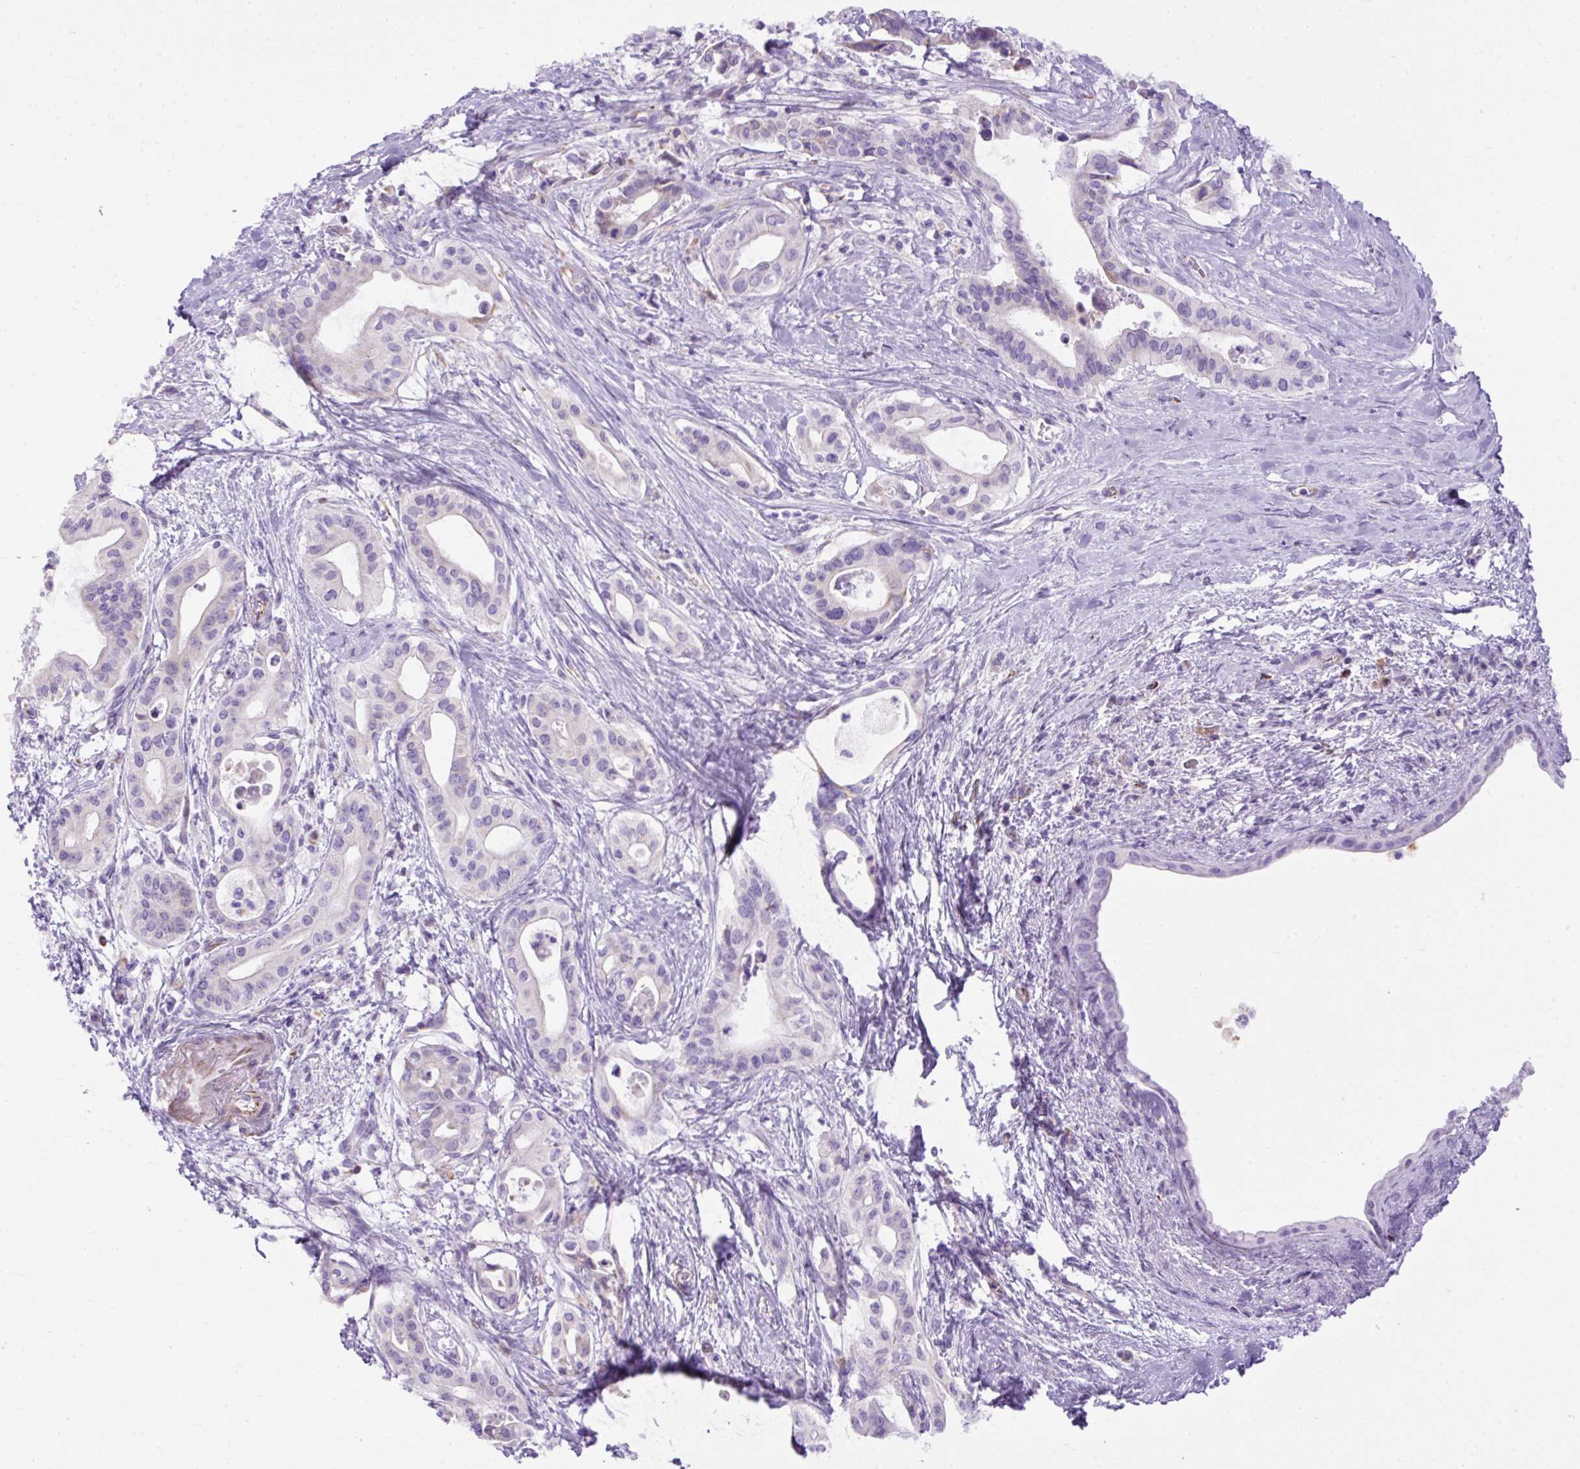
{"staining": {"intensity": "negative", "quantity": "none", "location": "none"}, "tissue": "pancreatic cancer", "cell_type": "Tumor cells", "image_type": "cancer", "snomed": [{"axis": "morphology", "description": "Adenocarcinoma, NOS"}, {"axis": "topography", "description": "Pancreas"}], "caption": "This is an immunohistochemistry micrograph of pancreatic cancer (adenocarcinoma). There is no positivity in tumor cells.", "gene": "SPTBN5", "patient": {"sex": "female", "age": 77}}